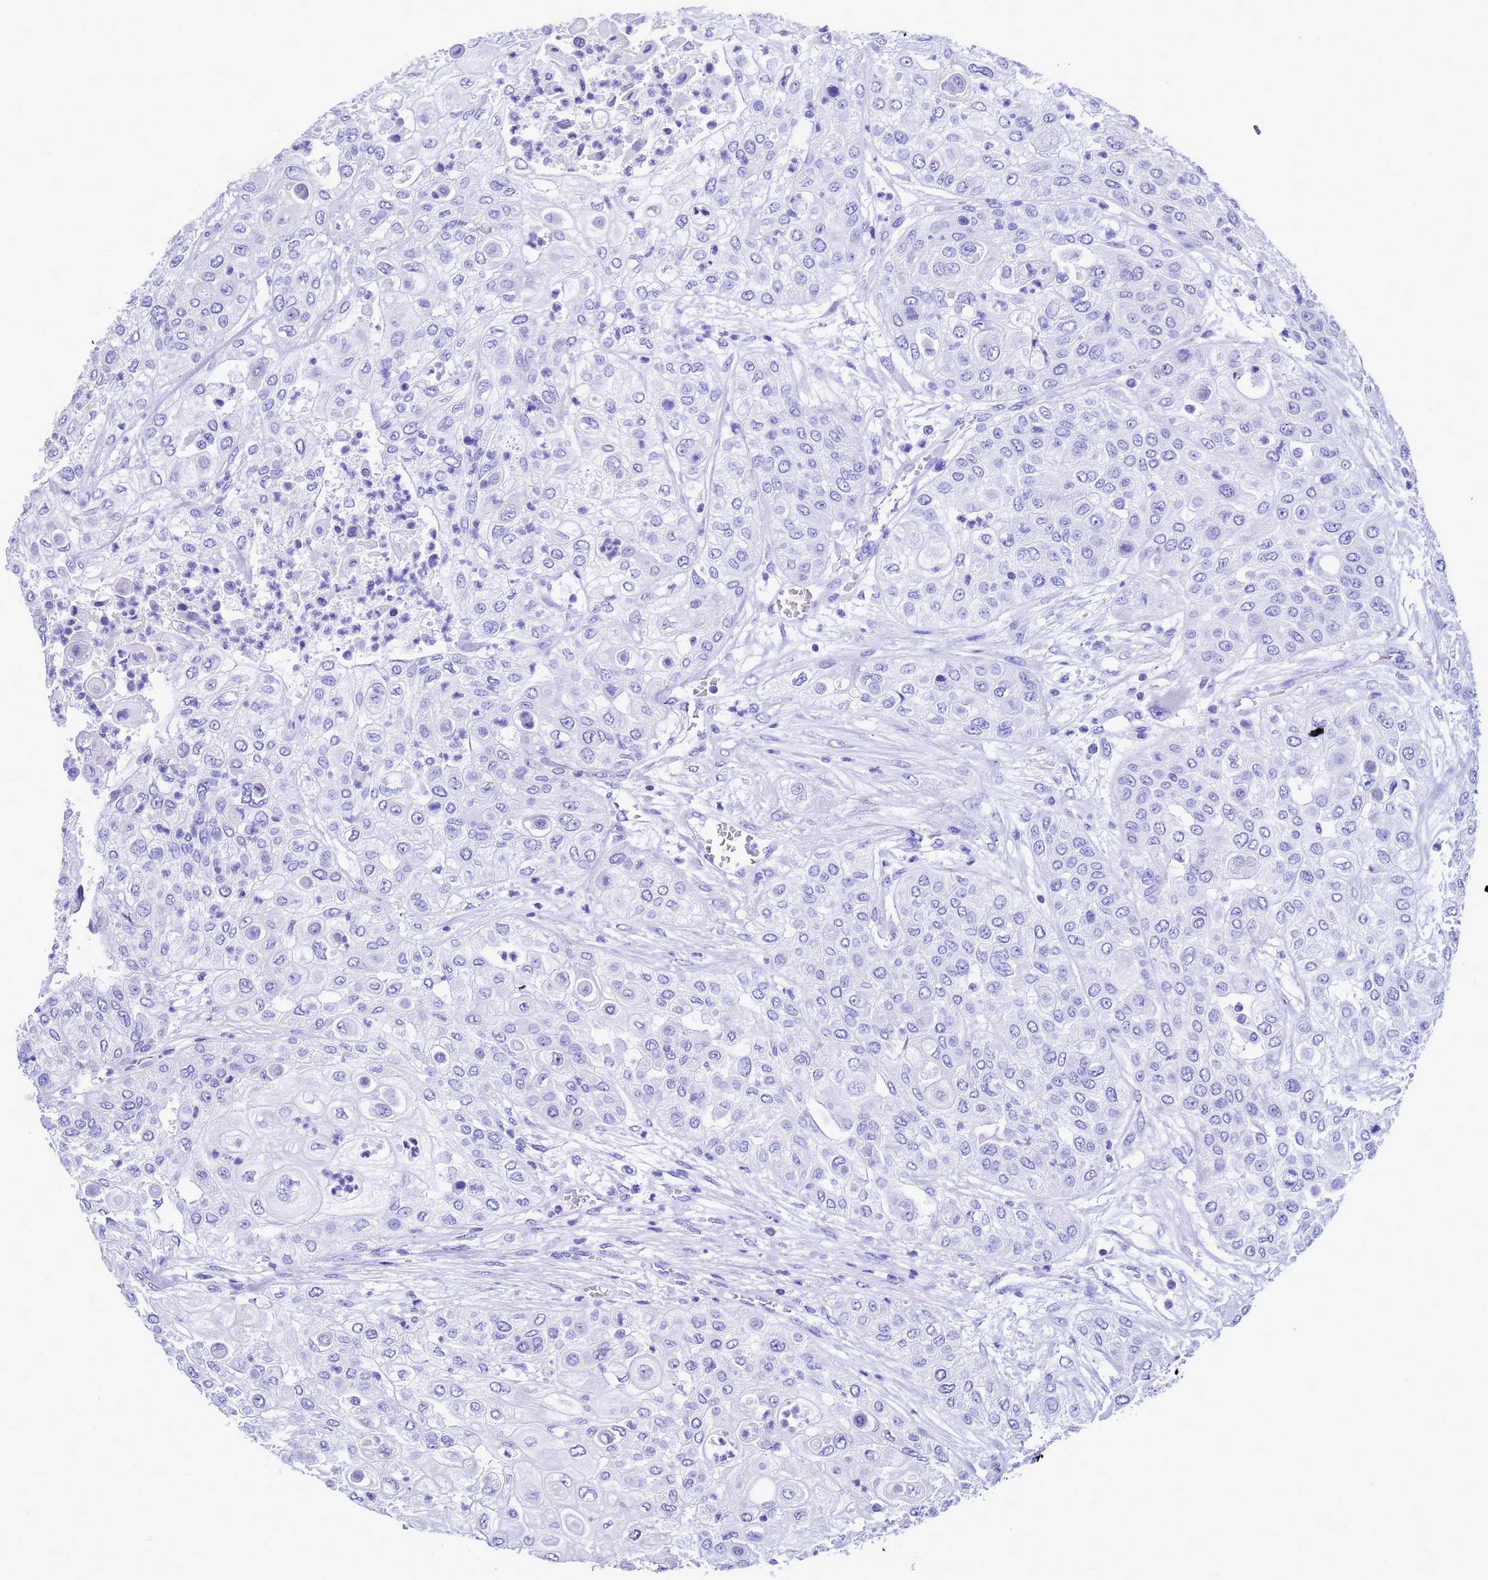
{"staining": {"intensity": "negative", "quantity": "none", "location": "none"}, "tissue": "urothelial cancer", "cell_type": "Tumor cells", "image_type": "cancer", "snomed": [{"axis": "morphology", "description": "Urothelial carcinoma, High grade"}, {"axis": "topography", "description": "Urinary bladder"}], "caption": "Immunohistochemistry (IHC) micrograph of neoplastic tissue: high-grade urothelial carcinoma stained with DAB (3,3'-diaminobenzidine) exhibits no significant protein staining in tumor cells.", "gene": "OR52E2", "patient": {"sex": "female", "age": 79}}